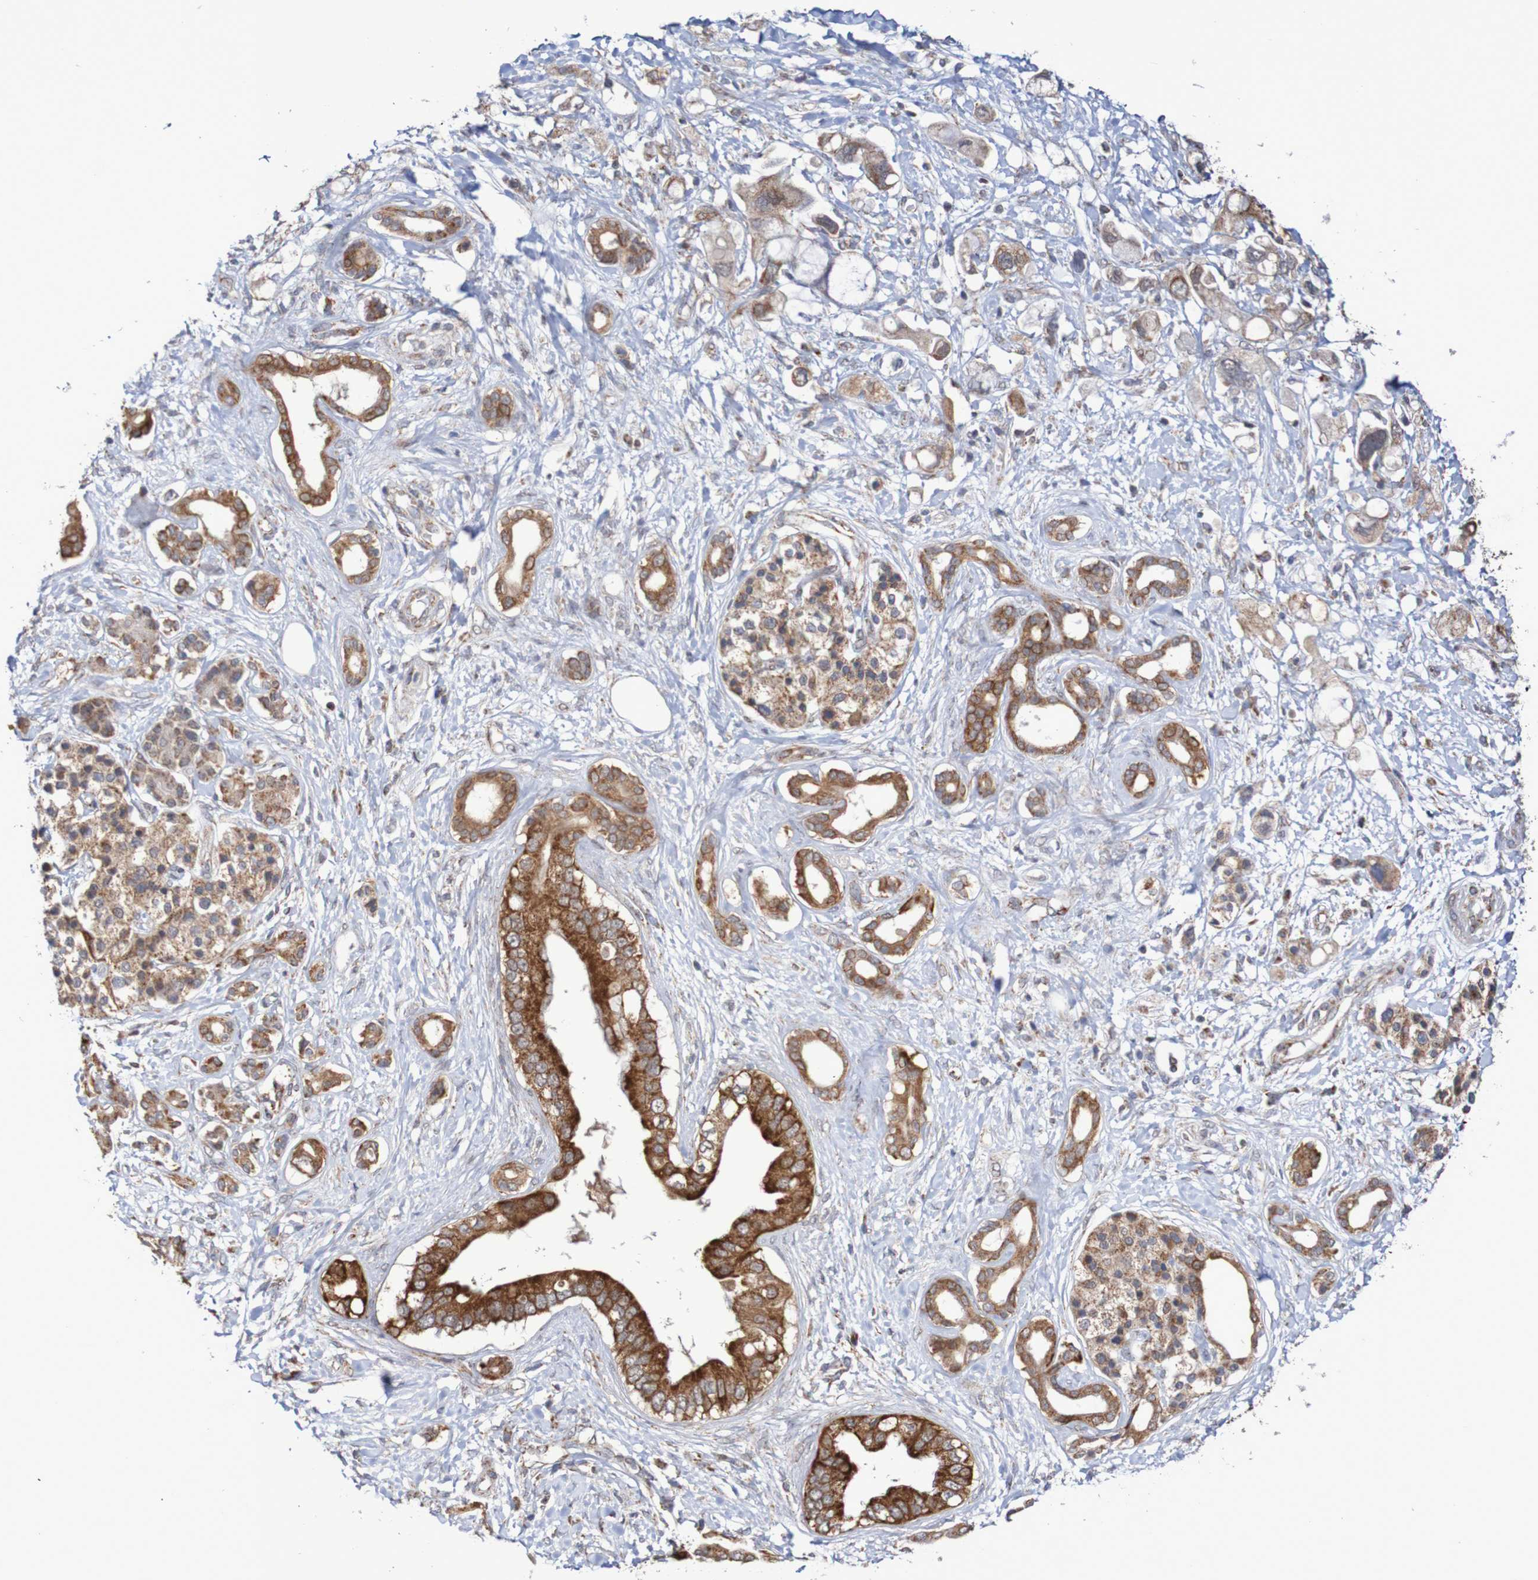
{"staining": {"intensity": "strong", "quantity": "25%-75%", "location": "cytoplasmic/membranous"}, "tissue": "pancreatic cancer", "cell_type": "Tumor cells", "image_type": "cancer", "snomed": [{"axis": "morphology", "description": "Adenocarcinoma, NOS"}, {"axis": "topography", "description": "Pancreas"}], "caption": "This image displays IHC staining of human adenocarcinoma (pancreatic), with high strong cytoplasmic/membranous staining in about 25%-75% of tumor cells.", "gene": "DVL1", "patient": {"sex": "female", "age": 56}}